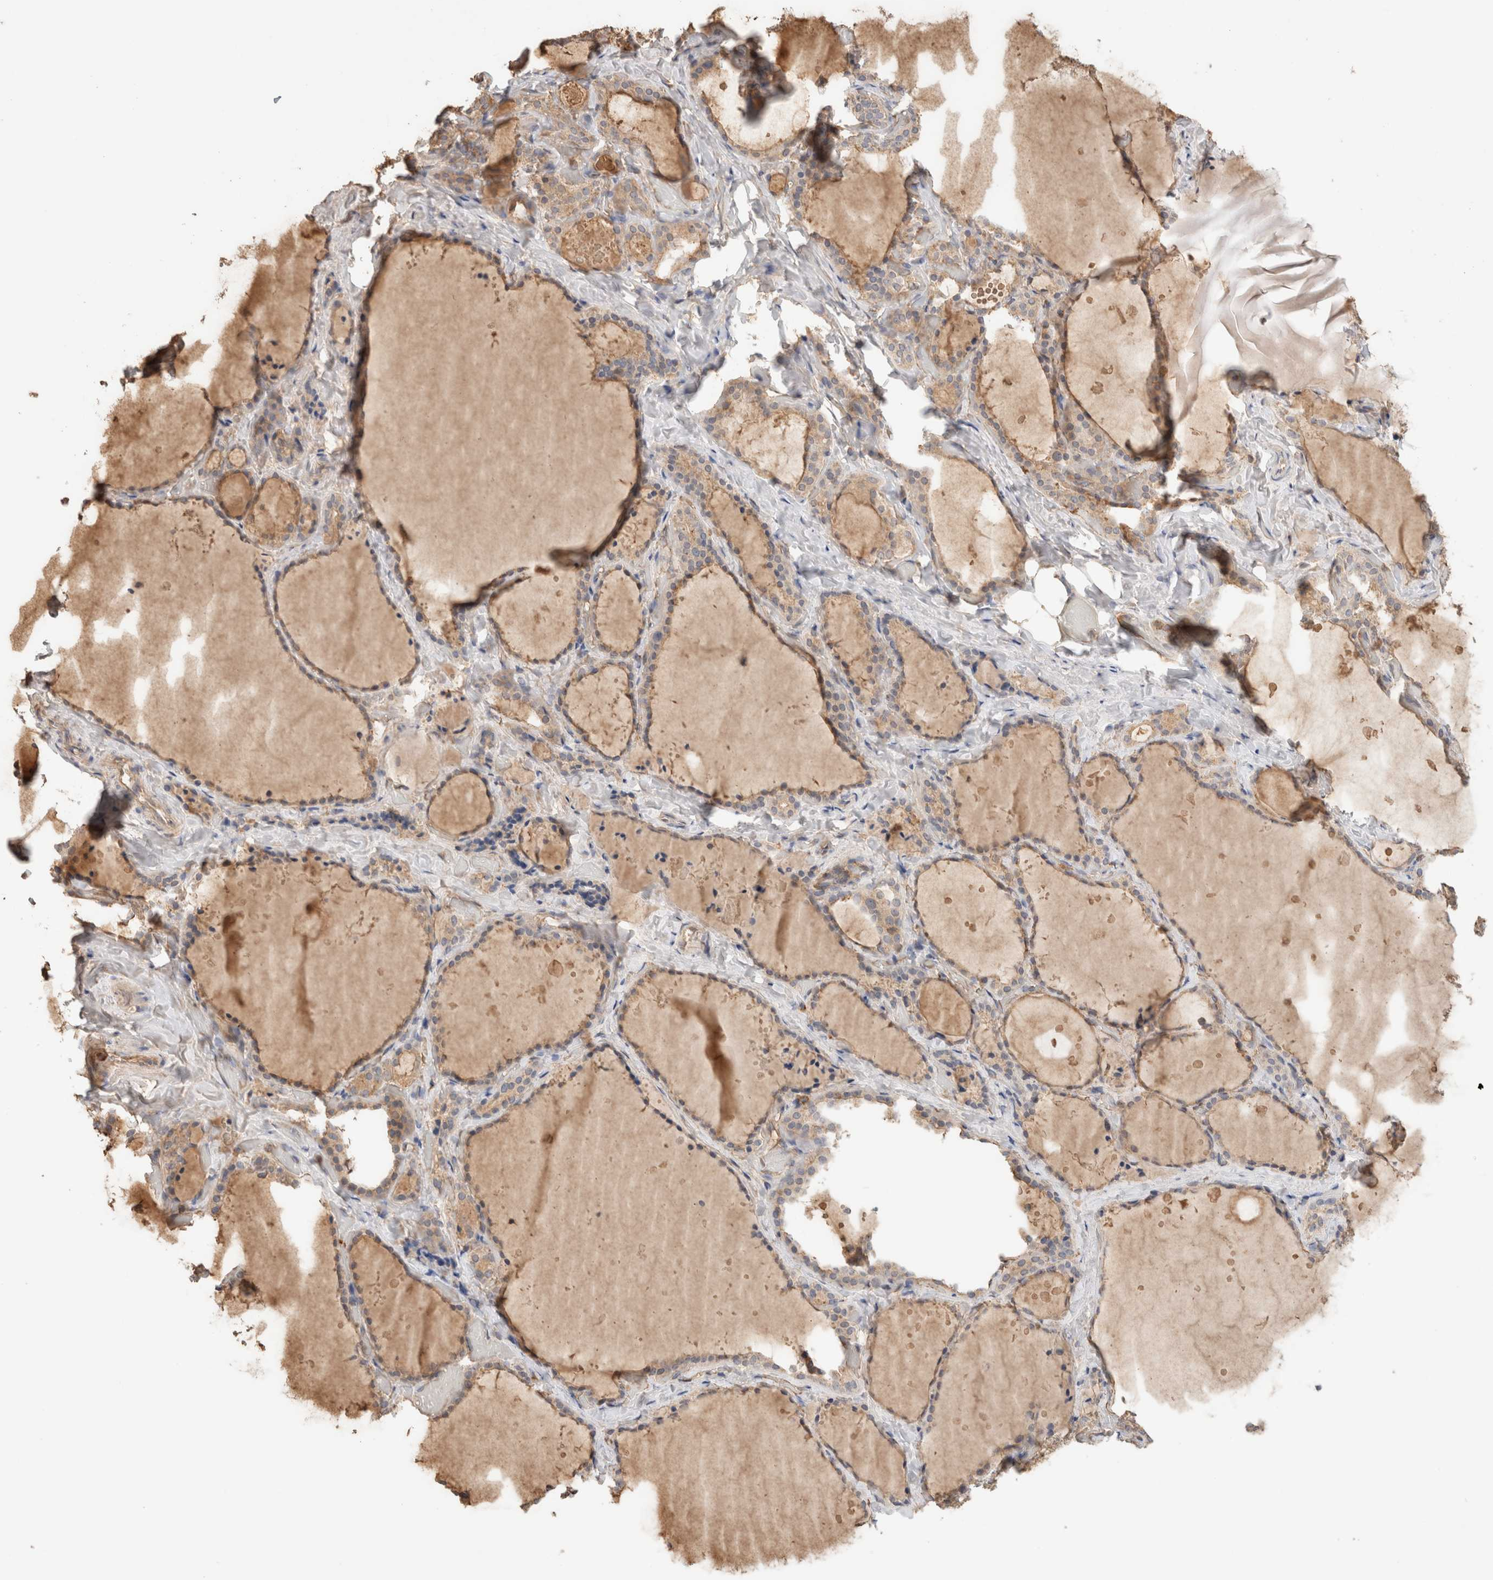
{"staining": {"intensity": "weak", "quantity": ">75%", "location": "cytoplasmic/membranous"}, "tissue": "thyroid gland", "cell_type": "Glandular cells", "image_type": "normal", "snomed": [{"axis": "morphology", "description": "Normal tissue, NOS"}, {"axis": "topography", "description": "Thyroid gland"}], "caption": "High-power microscopy captured an immunohistochemistry histopathology image of normal thyroid gland, revealing weak cytoplasmic/membranous positivity in approximately >75% of glandular cells.", "gene": "CFAP418", "patient": {"sex": "female", "age": 44}}